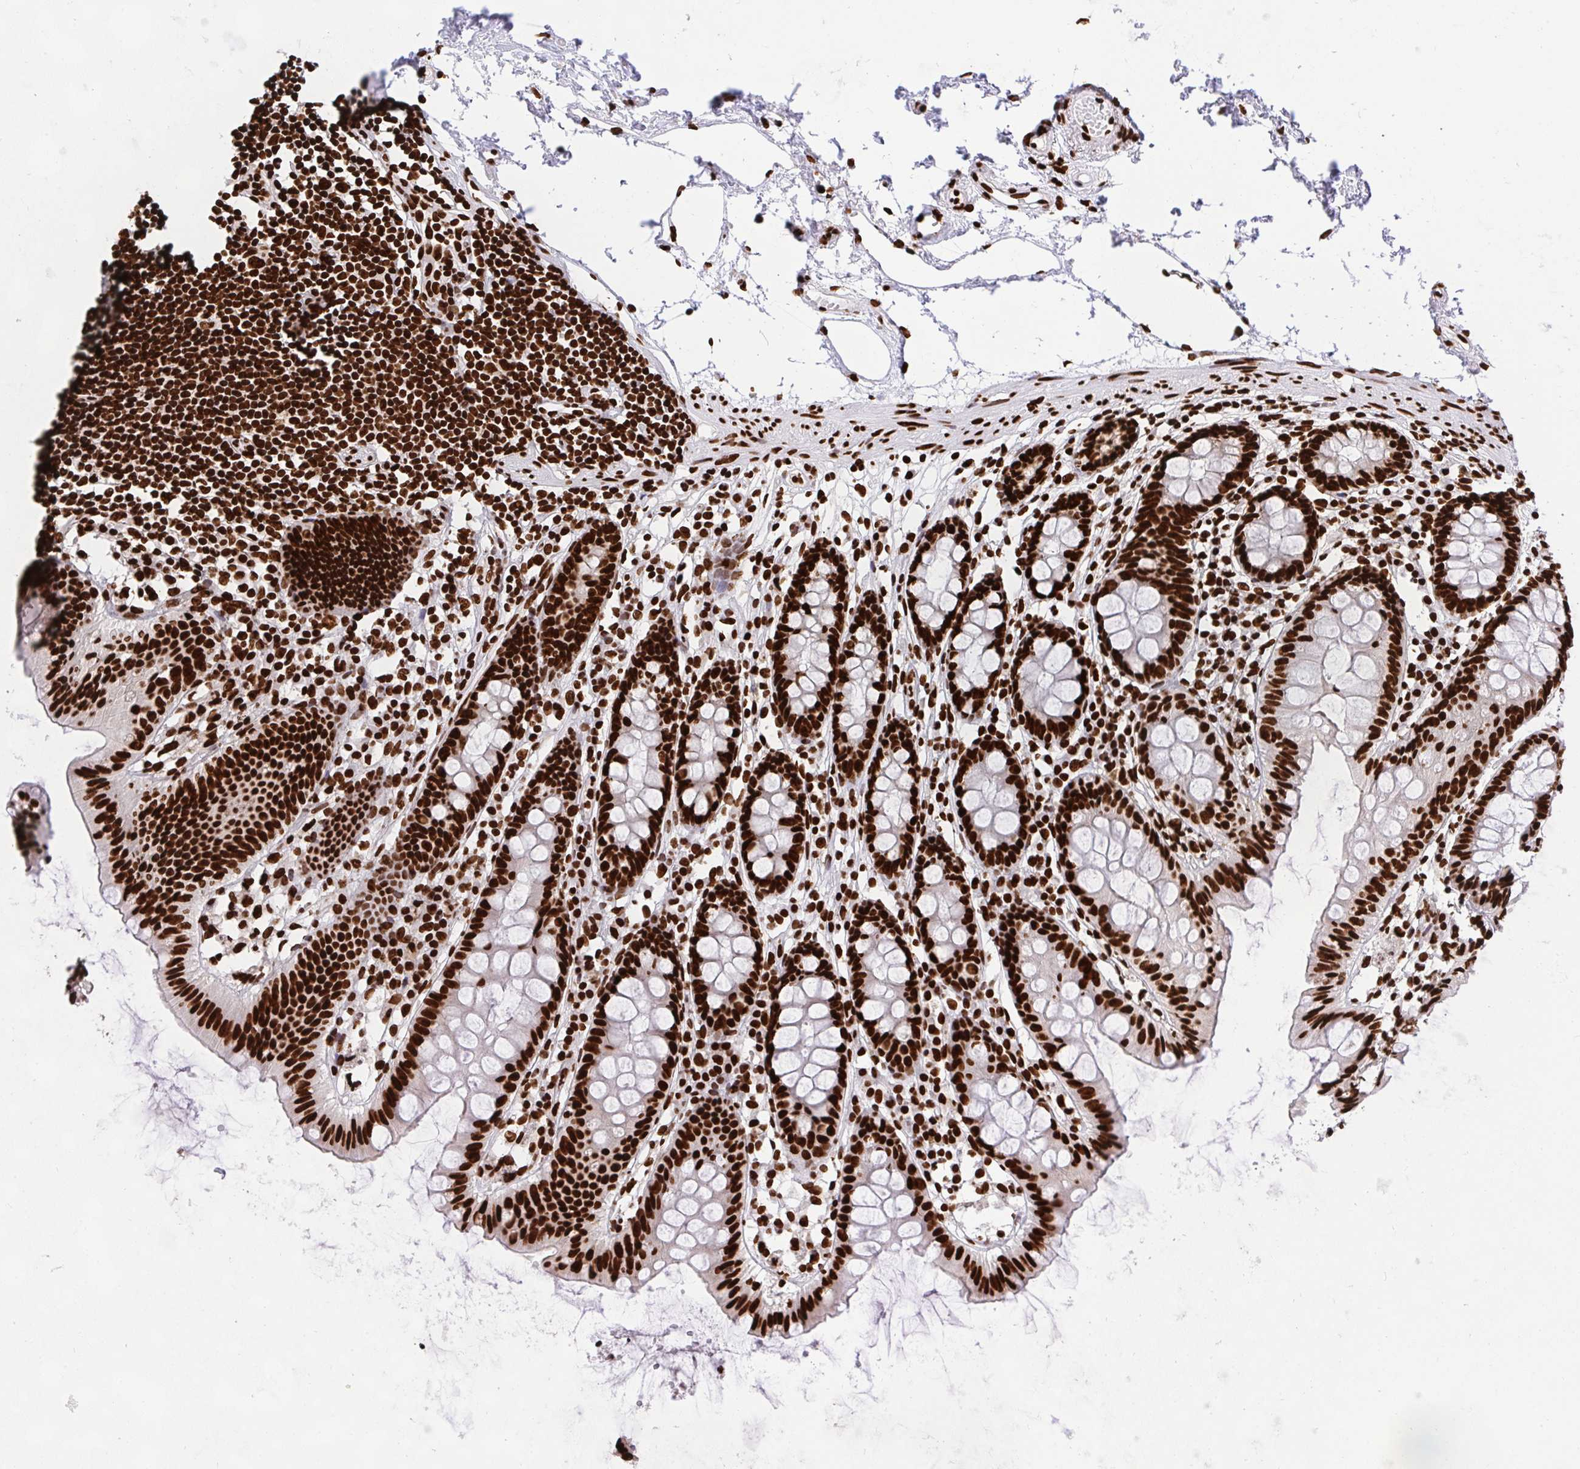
{"staining": {"intensity": "strong", "quantity": ">75%", "location": "nuclear"}, "tissue": "colon", "cell_type": "Endothelial cells", "image_type": "normal", "snomed": [{"axis": "morphology", "description": "Normal tissue, NOS"}, {"axis": "topography", "description": "Colon"}], "caption": "There is high levels of strong nuclear expression in endothelial cells of normal colon, as demonstrated by immunohistochemical staining (brown color).", "gene": "HNRNPL", "patient": {"sex": "female", "age": 84}}